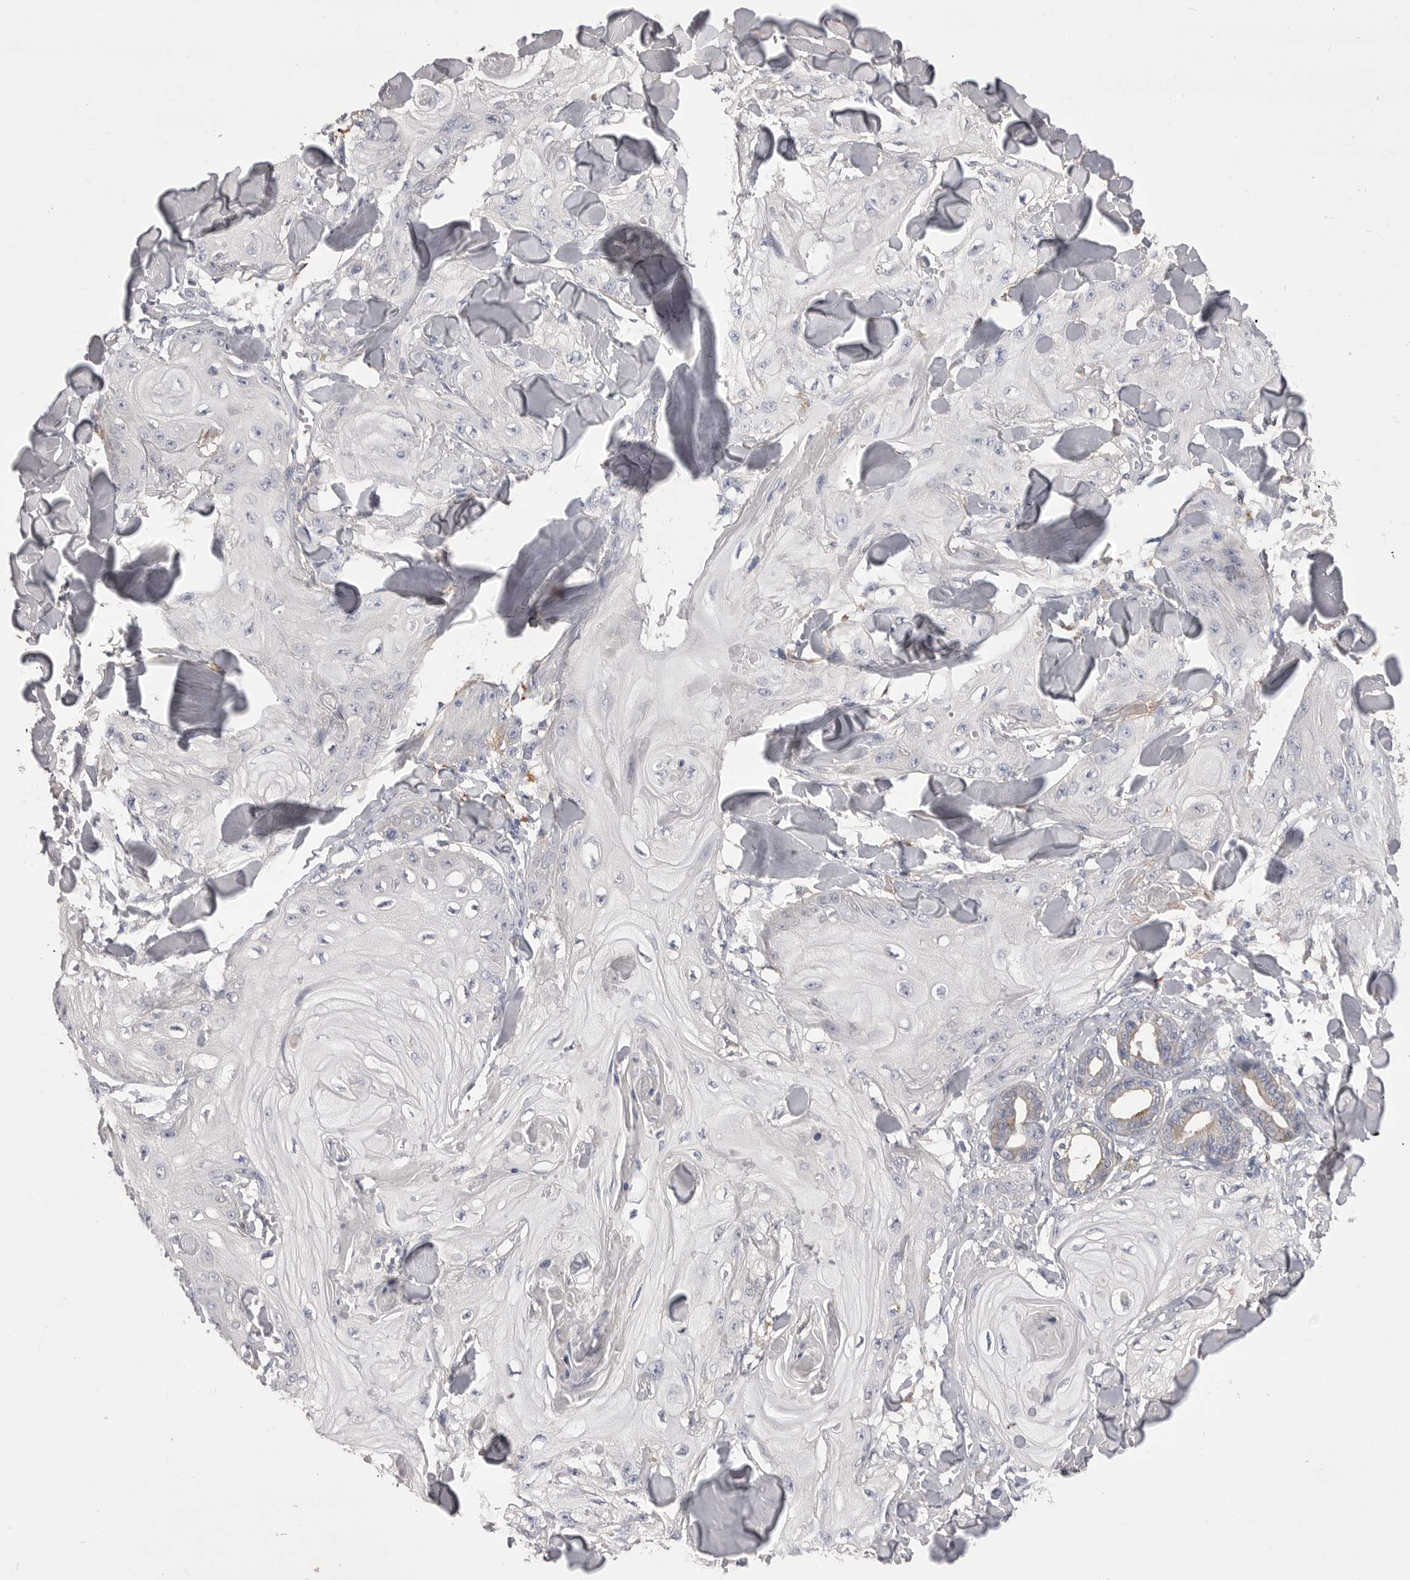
{"staining": {"intensity": "negative", "quantity": "none", "location": "none"}, "tissue": "skin cancer", "cell_type": "Tumor cells", "image_type": "cancer", "snomed": [{"axis": "morphology", "description": "Squamous cell carcinoma, NOS"}, {"axis": "topography", "description": "Skin"}], "caption": "The immunohistochemistry image has no significant staining in tumor cells of skin squamous cell carcinoma tissue. (DAB immunohistochemistry (IHC), high magnification).", "gene": "VAC14", "patient": {"sex": "male", "age": 74}}